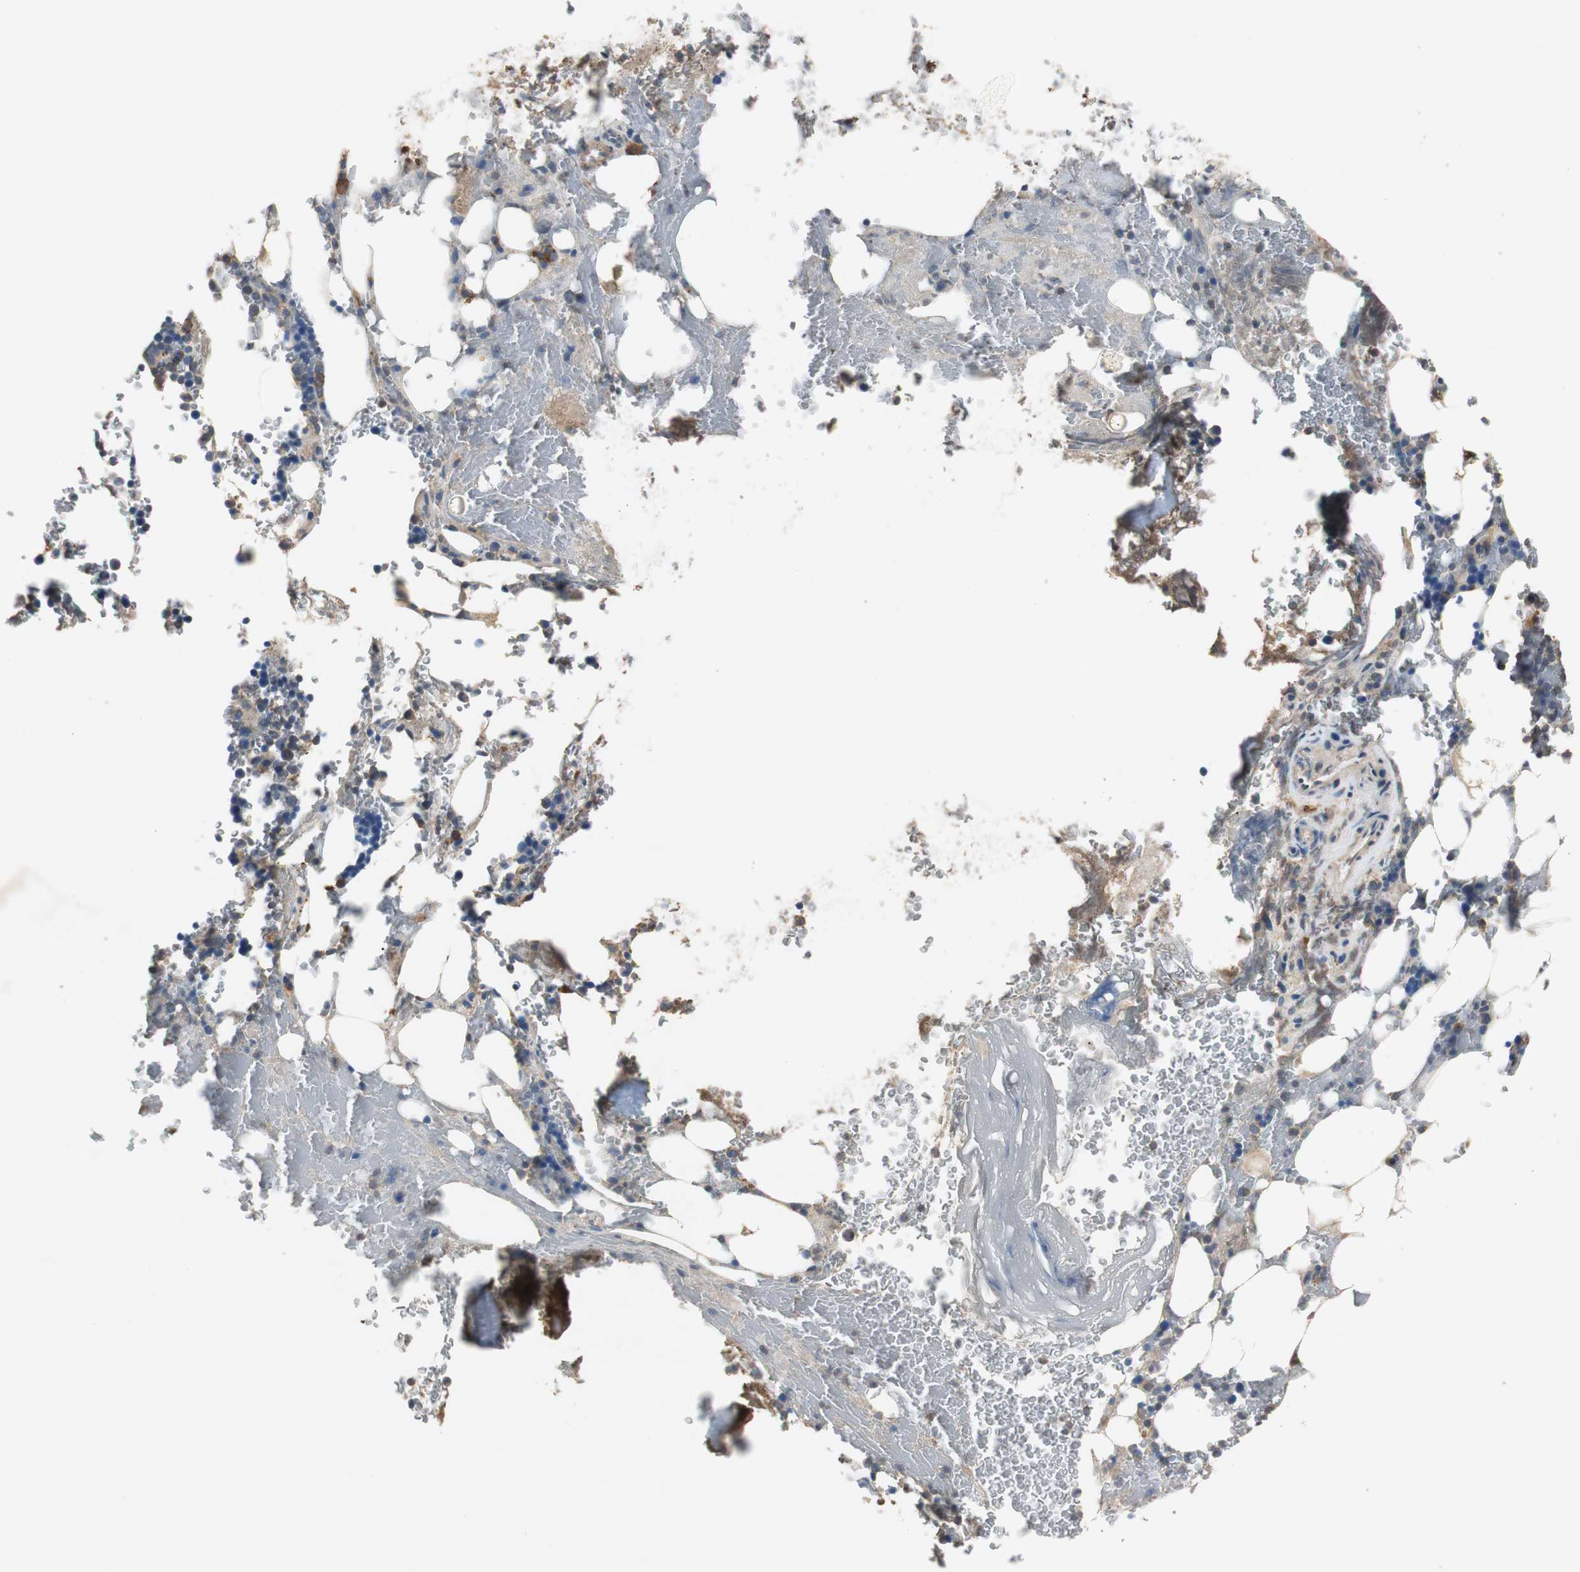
{"staining": {"intensity": "moderate", "quantity": "<25%", "location": "cytoplasmic/membranous"}, "tissue": "bone marrow", "cell_type": "Hematopoietic cells", "image_type": "normal", "snomed": [{"axis": "morphology", "description": "Normal tissue, NOS"}, {"axis": "topography", "description": "Bone marrow"}], "caption": "Hematopoietic cells display low levels of moderate cytoplasmic/membranous staining in approximately <25% of cells in normal human bone marrow.", "gene": "TNFRSF14", "patient": {"sex": "female", "age": 71}}